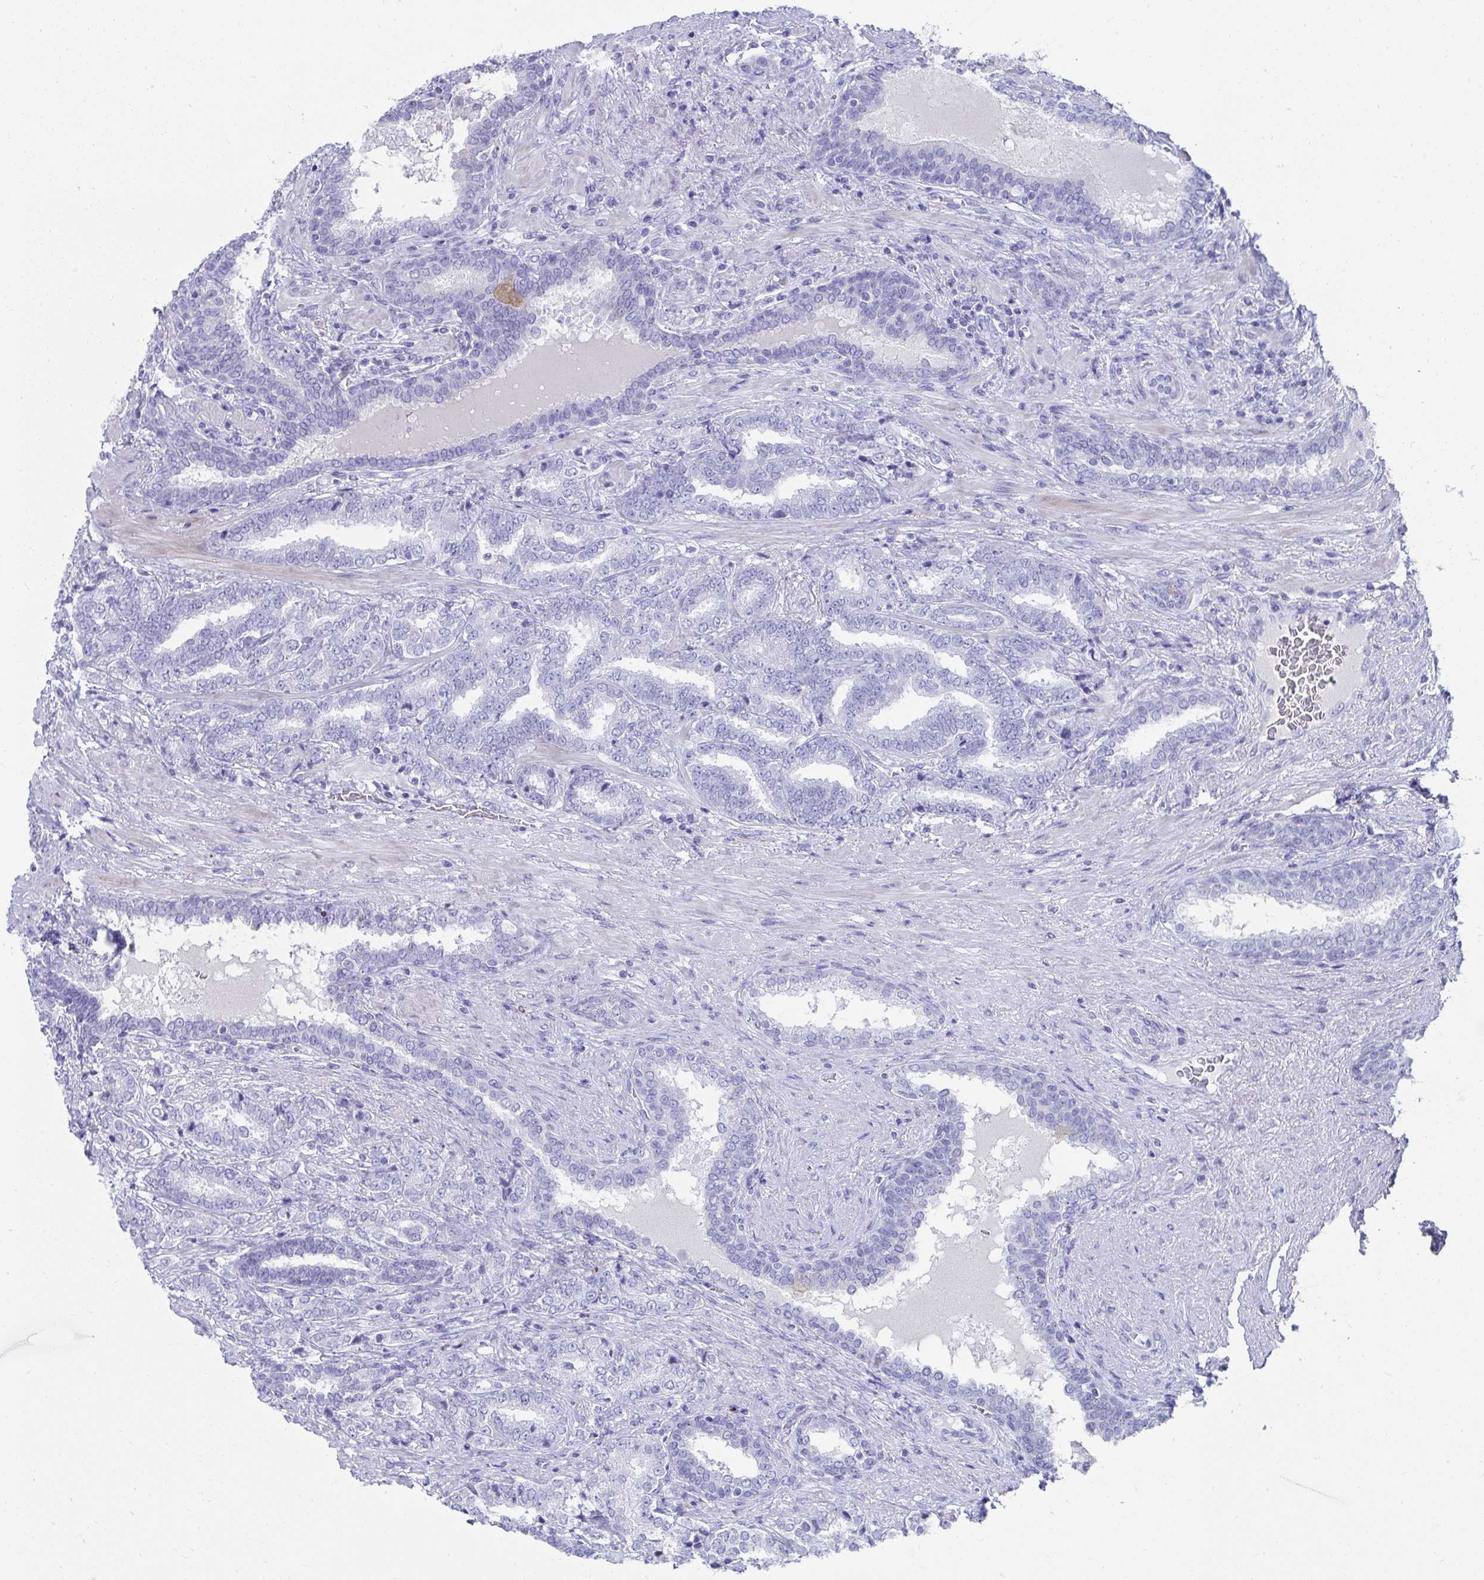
{"staining": {"intensity": "negative", "quantity": "none", "location": "none"}, "tissue": "prostate cancer", "cell_type": "Tumor cells", "image_type": "cancer", "snomed": [{"axis": "morphology", "description": "Adenocarcinoma, High grade"}, {"axis": "topography", "description": "Prostate"}], "caption": "An image of prostate cancer stained for a protein displays no brown staining in tumor cells. Brightfield microscopy of immunohistochemistry (IHC) stained with DAB (brown) and hematoxylin (blue), captured at high magnification.", "gene": "SEC14L3", "patient": {"sex": "male", "age": 72}}